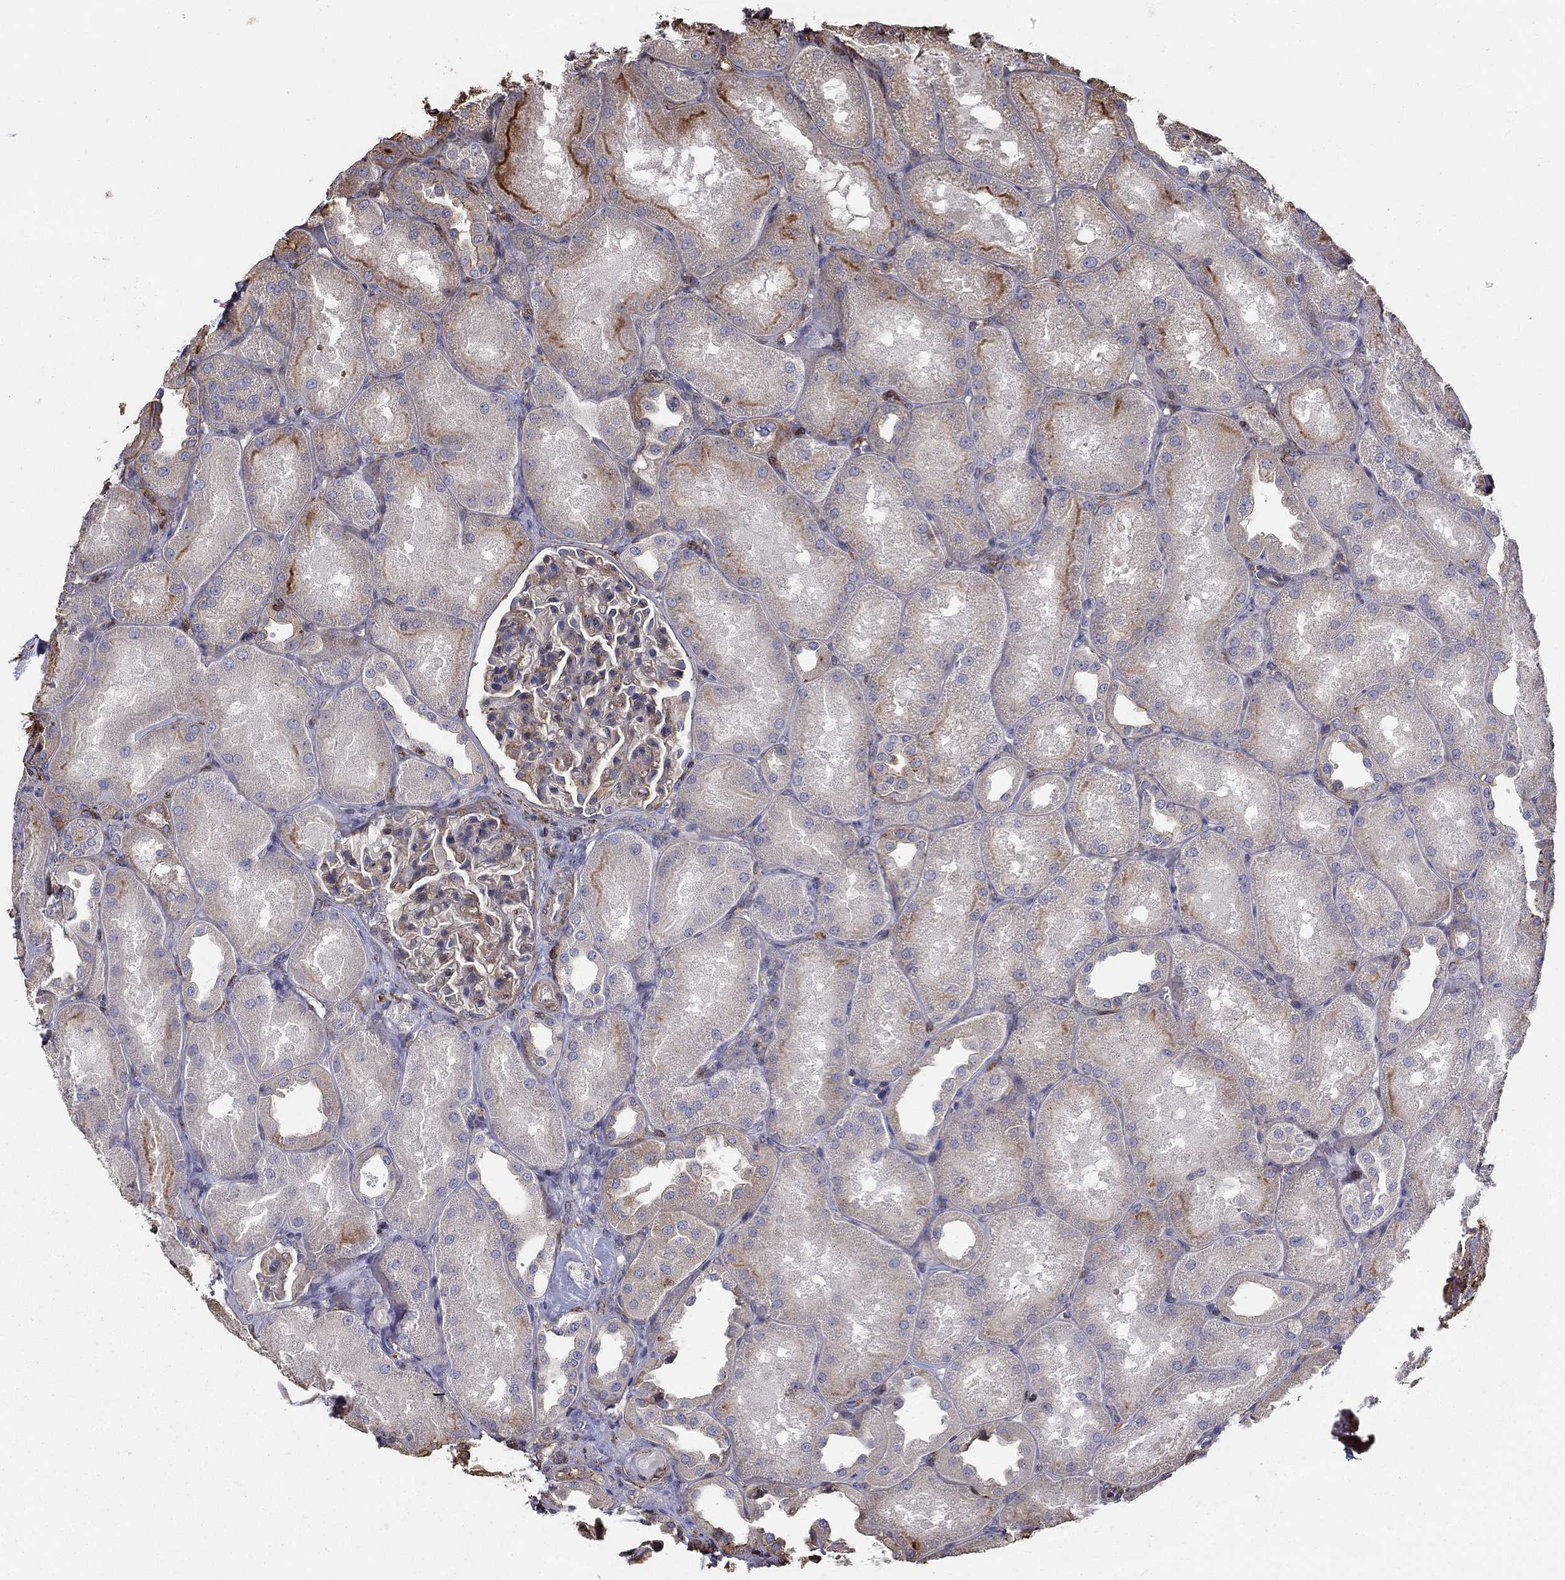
{"staining": {"intensity": "moderate", "quantity": "25%-75%", "location": "cytoplasmic/membranous"}, "tissue": "kidney", "cell_type": "Cells in glomeruli", "image_type": "normal", "snomed": [{"axis": "morphology", "description": "Normal tissue, NOS"}, {"axis": "topography", "description": "Kidney"}], "caption": "An IHC micrograph of unremarkable tissue is shown. Protein staining in brown shows moderate cytoplasmic/membranous positivity in kidney within cells in glomeruli.", "gene": "NPHP1", "patient": {"sex": "male", "age": 61}}